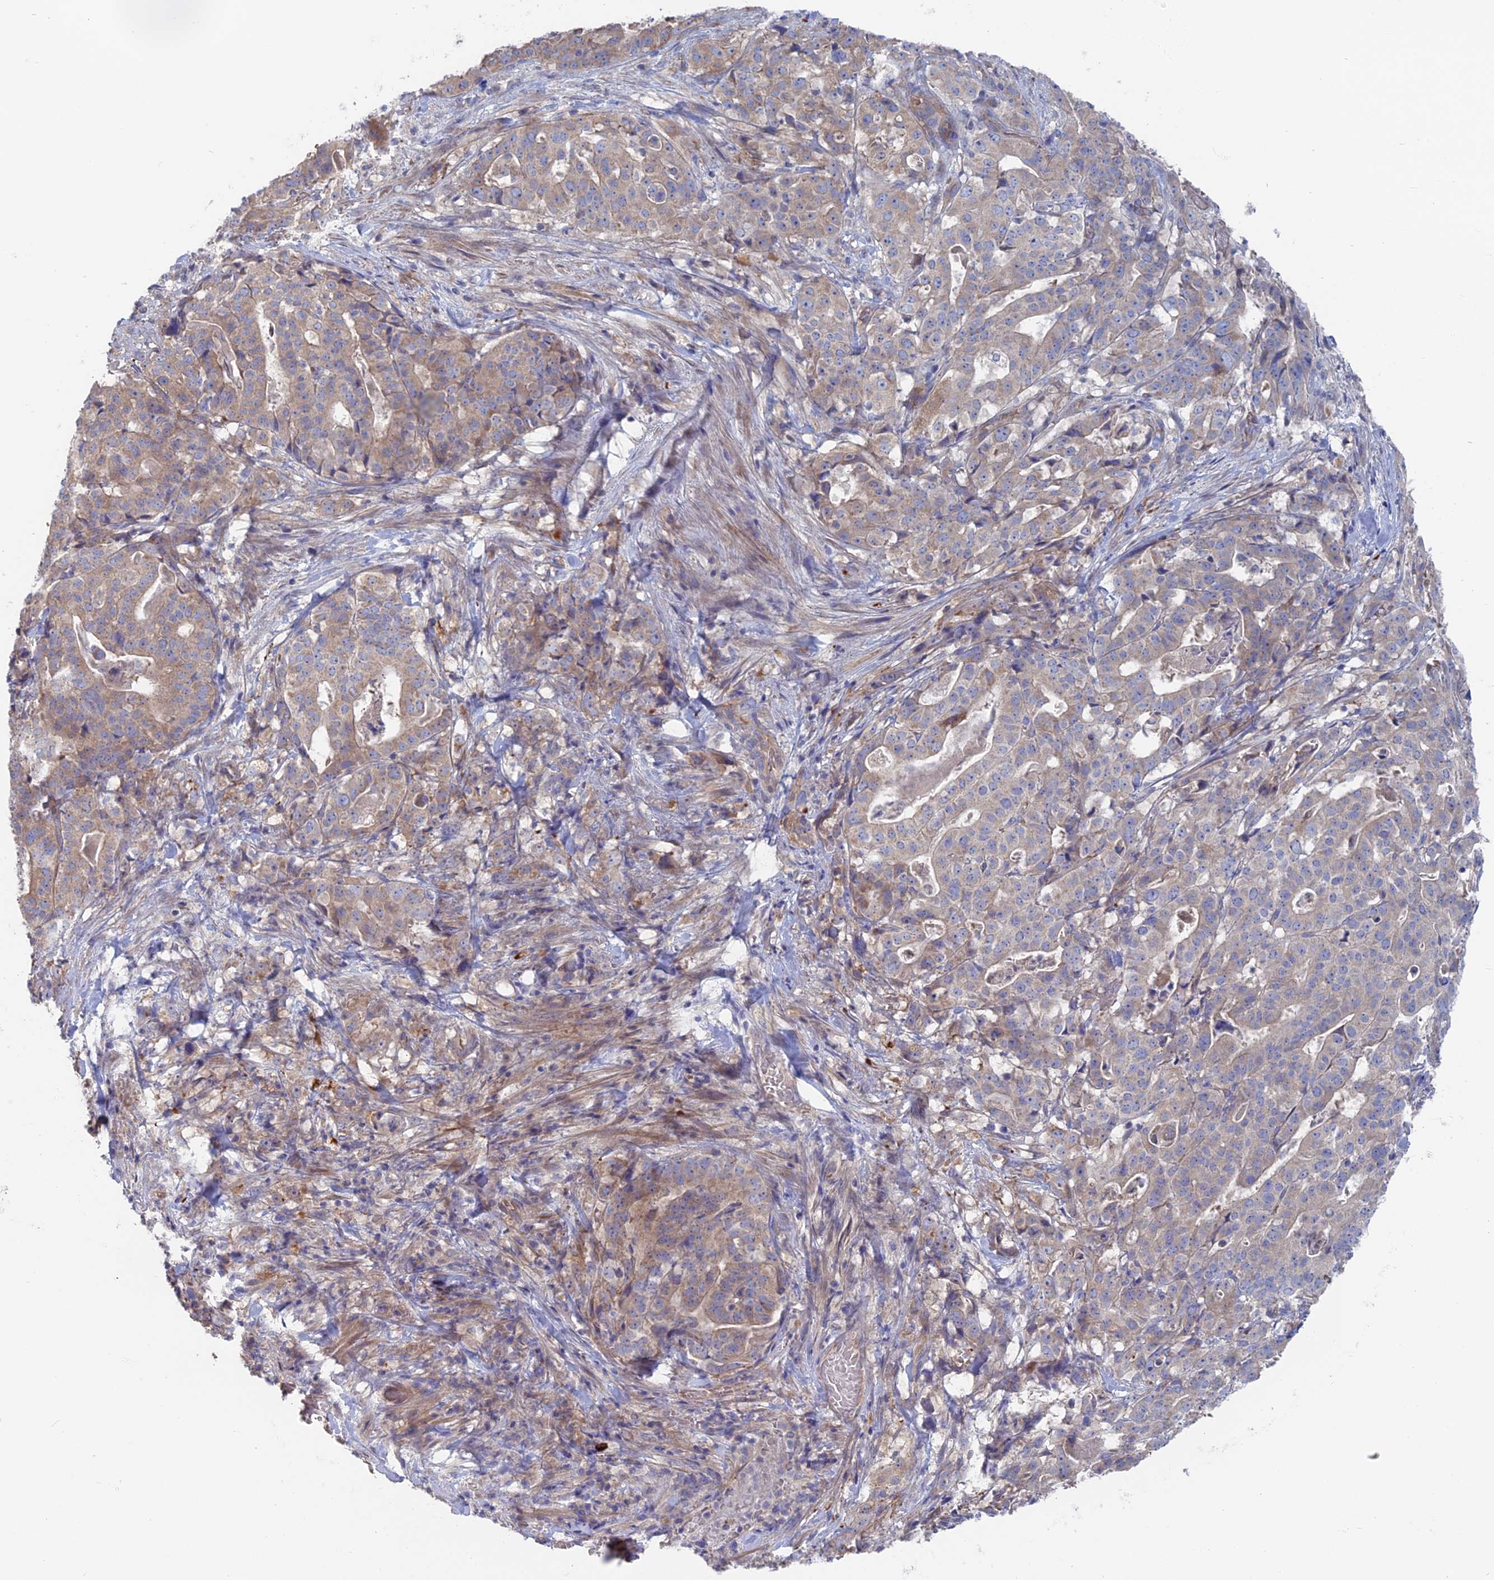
{"staining": {"intensity": "moderate", "quantity": "<25%", "location": "cytoplasmic/membranous"}, "tissue": "stomach cancer", "cell_type": "Tumor cells", "image_type": "cancer", "snomed": [{"axis": "morphology", "description": "Adenocarcinoma, NOS"}, {"axis": "topography", "description": "Stomach"}], "caption": "Tumor cells reveal low levels of moderate cytoplasmic/membranous positivity in about <25% of cells in human adenocarcinoma (stomach).", "gene": "TBC1D30", "patient": {"sex": "male", "age": 48}}